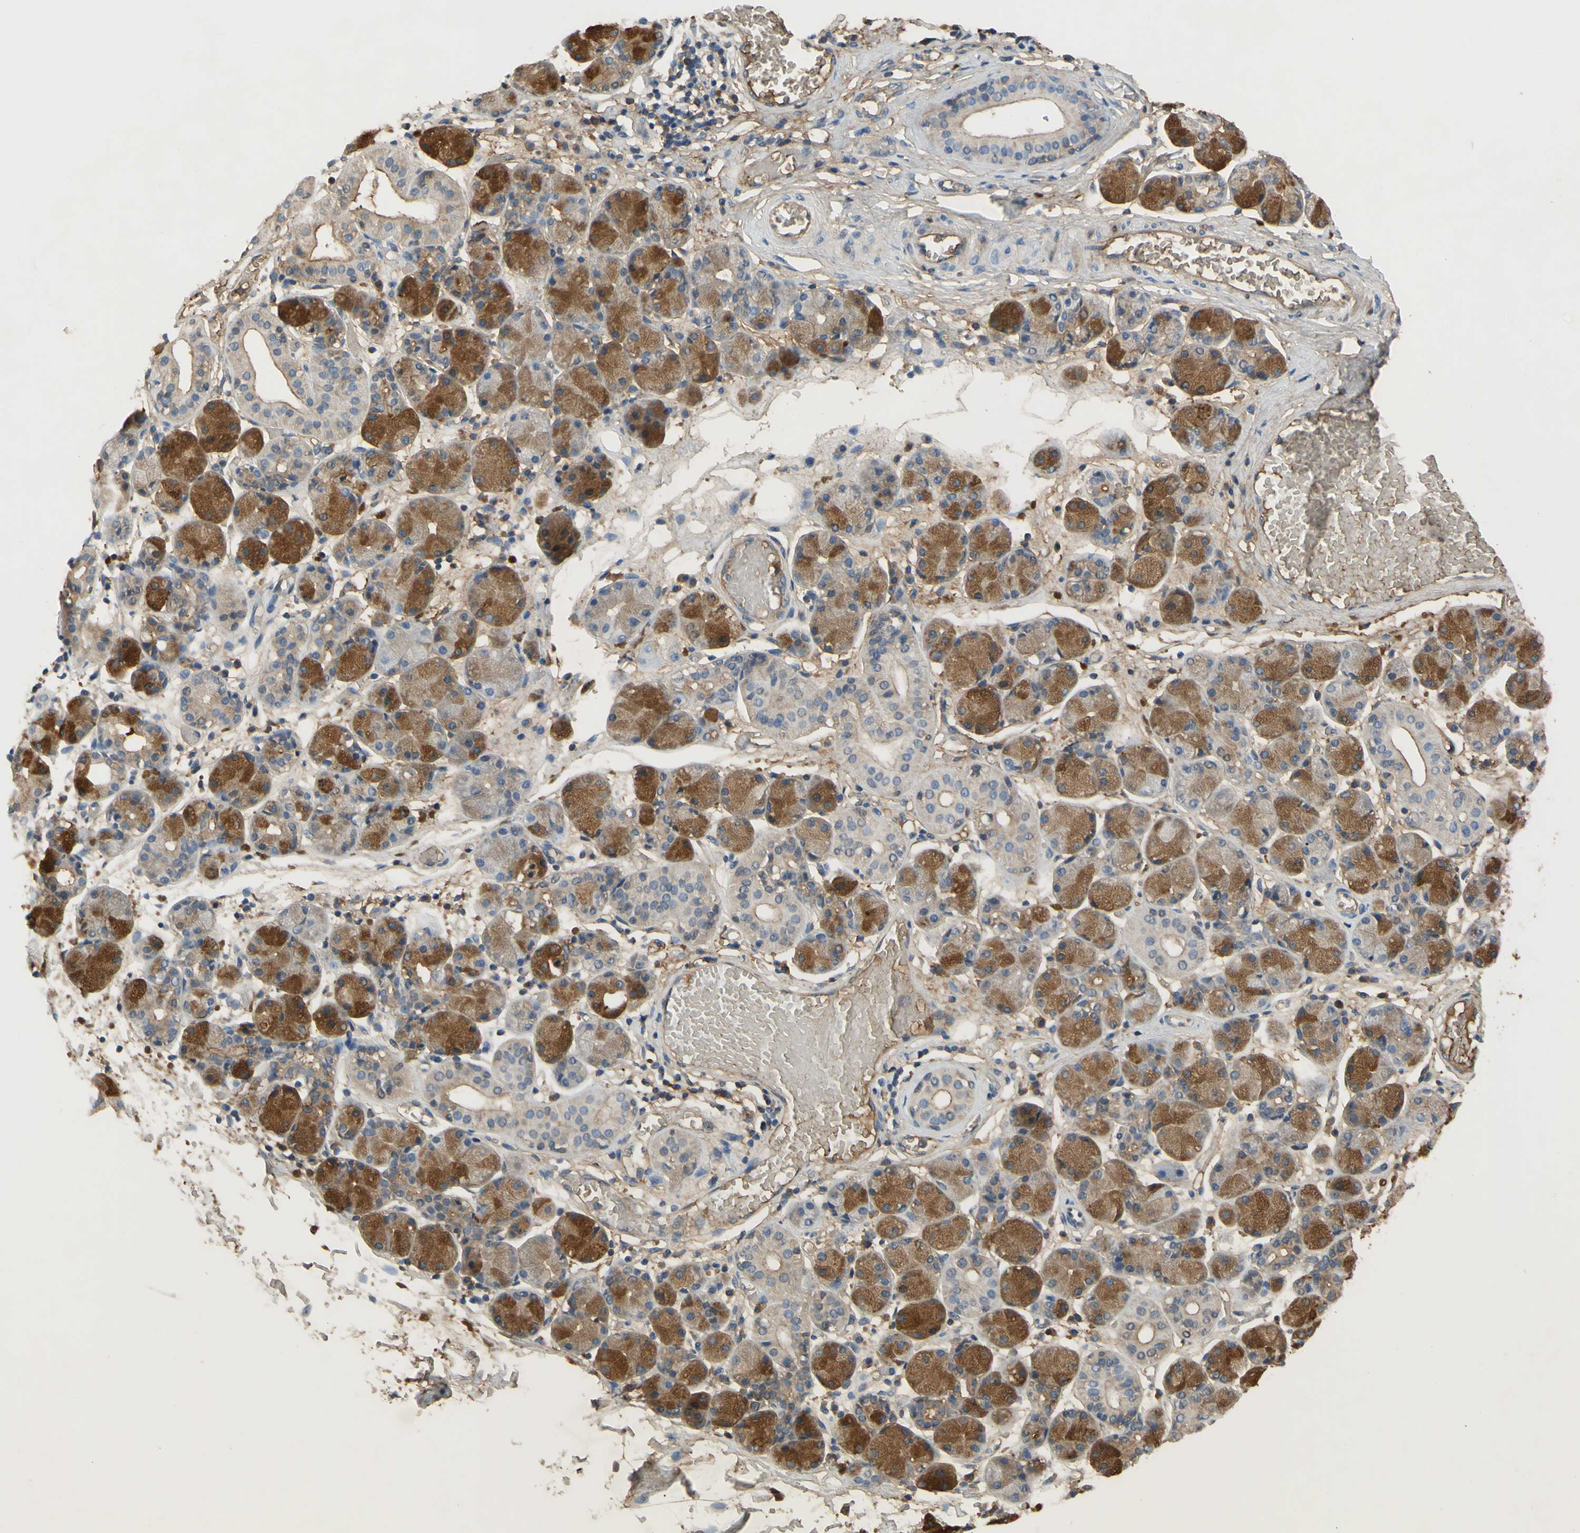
{"staining": {"intensity": "moderate", "quantity": "25%-75%", "location": "cytoplasmic/membranous"}, "tissue": "salivary gland", "cell_type": "Glandular cells", "image_type": "normal", "snomed": [{"axis": "morphology", "description": "Normal tissue, NOS"}, {"axis": "topography", "description": "Salivary gland"}], "caption": "This image displays immunohistochemistry staining of unremarkable human salivary gland, with medium moderate cytoplasmic/membranous expression in approximately 25%-75% of glandular cells.", "gene": "TIMP2", "patient": {"sex": "female", "age": 24}}